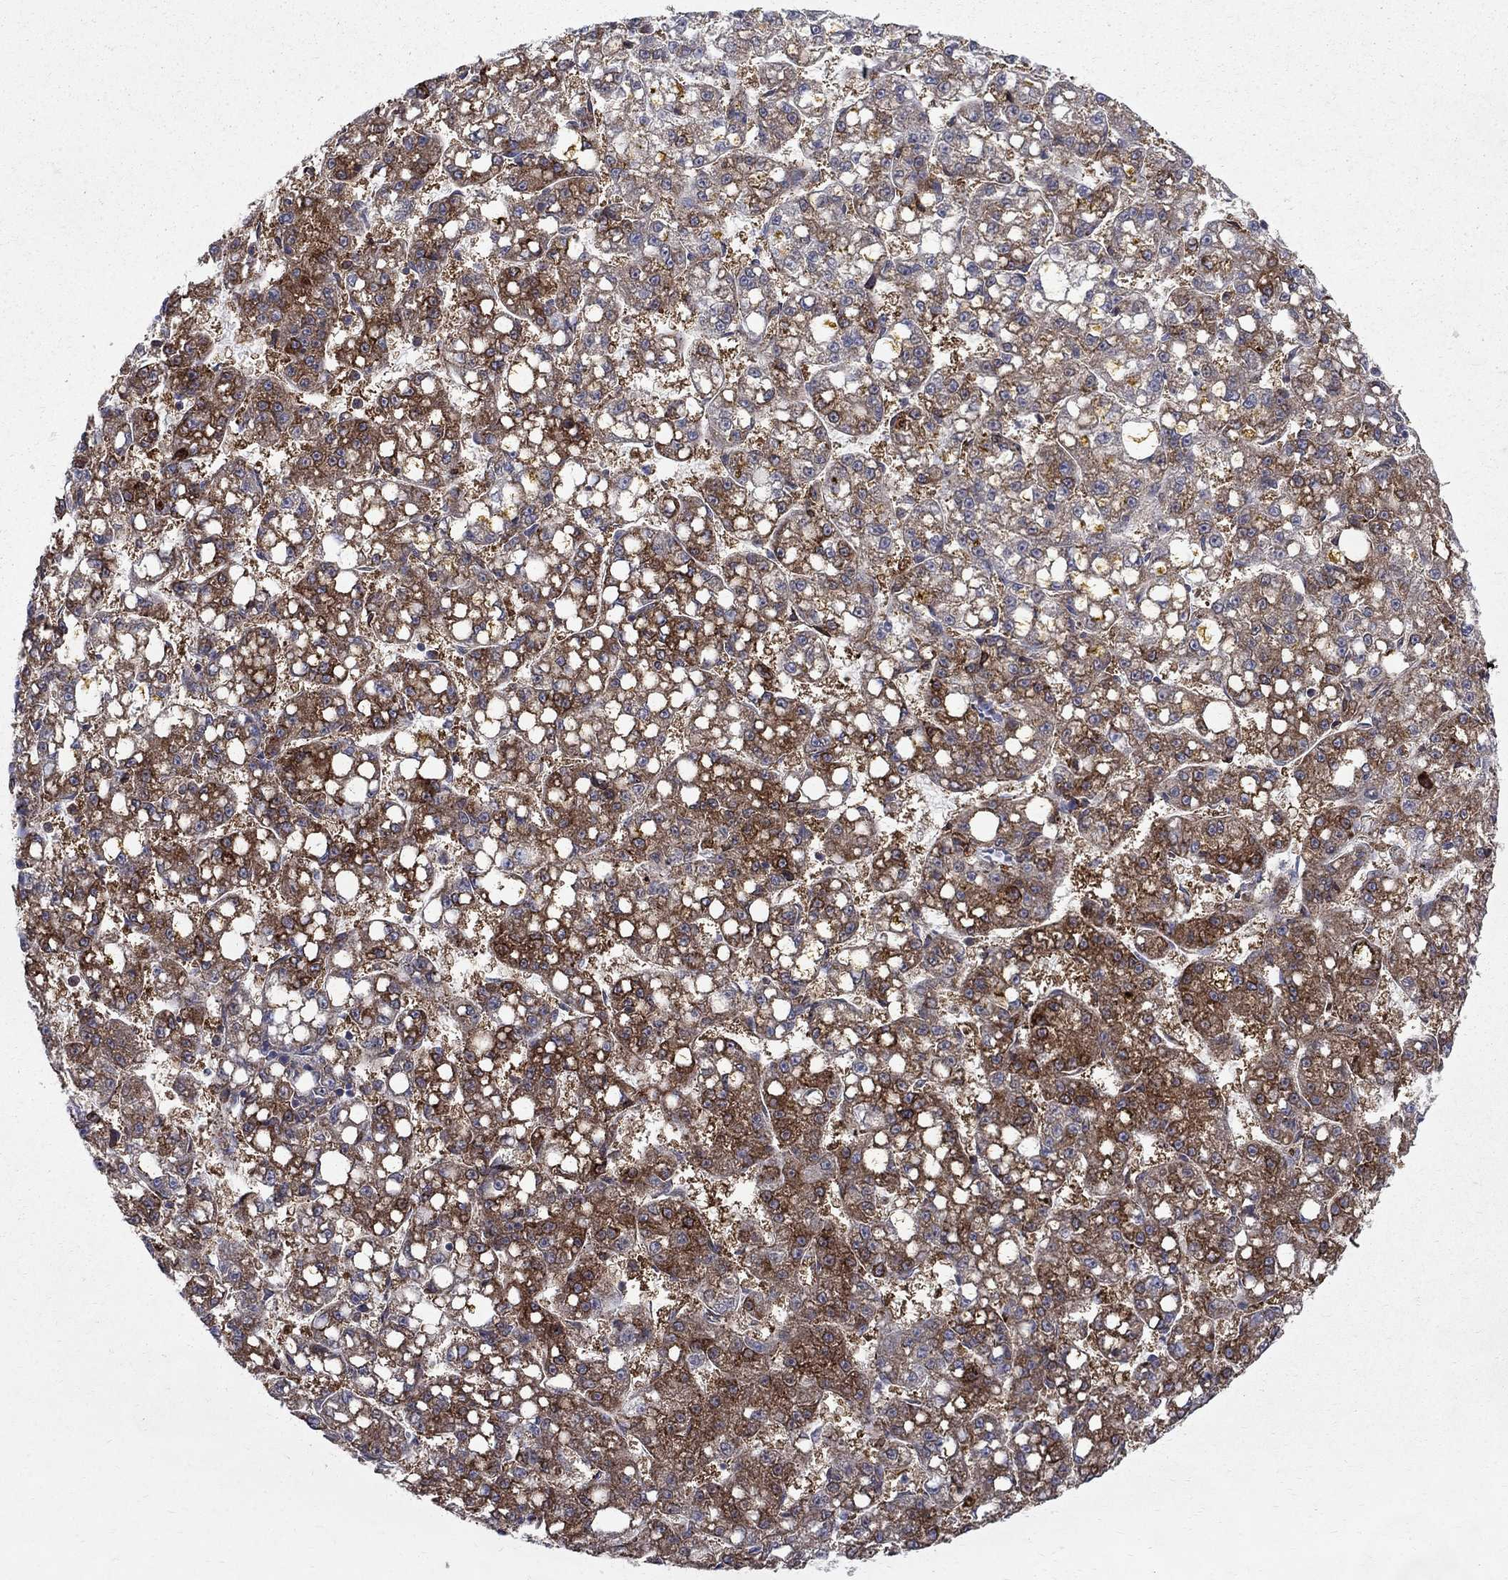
{"staining": {"intensity": "strong", "quantity": "25%-75%", "location": "cytoplasmic/membranous"}, "tissue": "liver cancer", "cell_type": "Tumor cells", "image_type": "cancer", "snomed": [{"axis": "morphology", "description": "Carcinoma, Hepatocellular, NOS"}, {"axis": "topography", "description": "Liver"}], "caption": "IHC staining of liver hepatocellular carcinoma, which demonstrates high levels of strong cytoplasmic/membranous positivity in about 25%-75% of tumor cells indicating strong cytoplasmic/membranous protein expression. The staining was performed using DAB (3,3'-diaminobenzidine) (brown) for protein detection and nuclei were counterstained in hematoxylin (blue).", "gene": "CAB39L", "patient": {"sex": "female", "age": 65}}